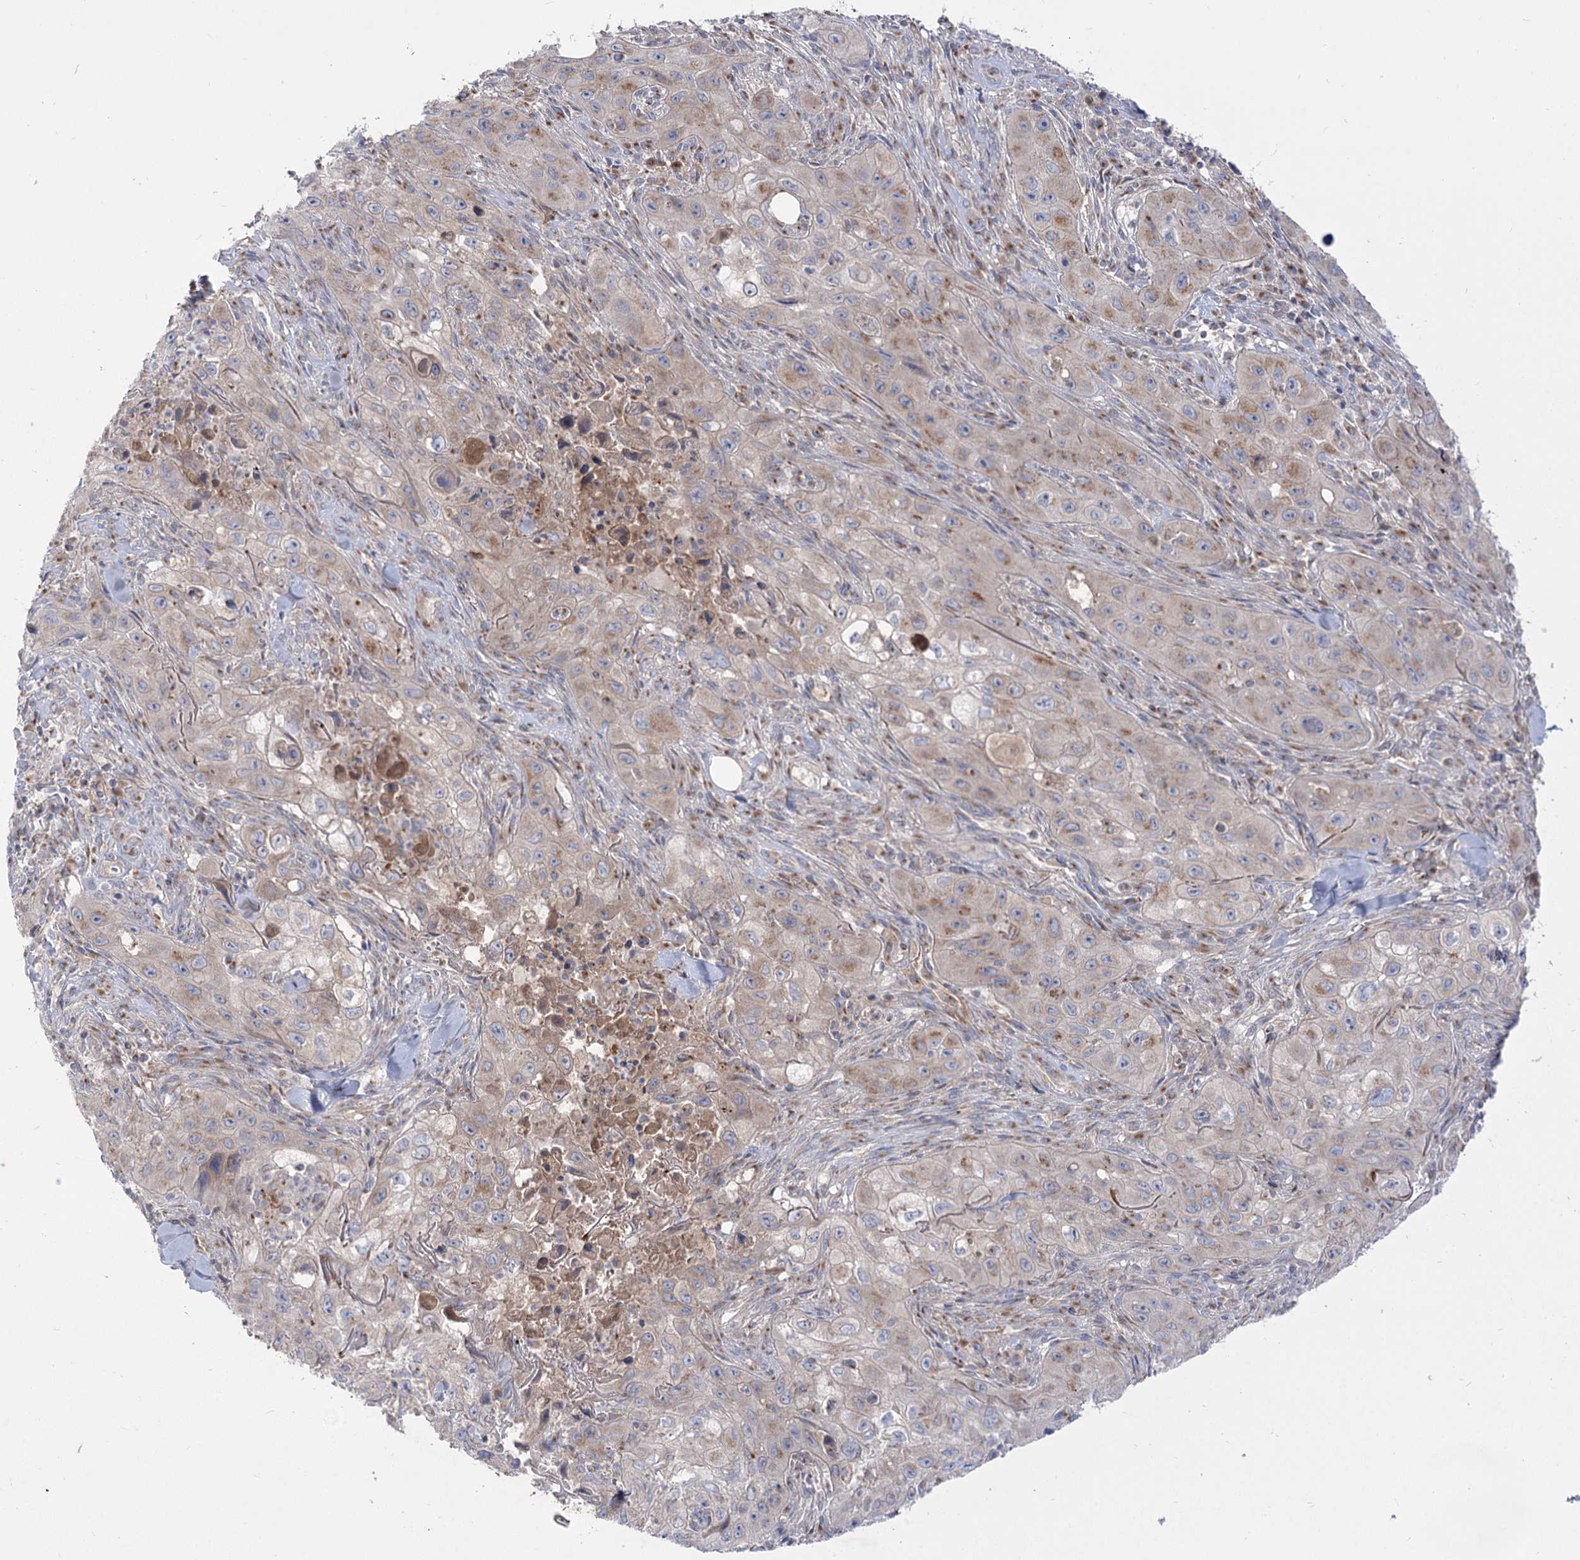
{"staining": {"intensity": "weak", "quantity": ">75%", "location": "cytoplasmic/membranous"}, "tissue": "skin cancer", "cell_type": "Tumor cells", "image_type": "cancer", "snomed": [{"axis": "morphology", "description": "Squamous cell carcinoma, NOS"}, {"axis": "topography", "description": "Skin"}, {"axis": "topography", "description": "Subcutis"}], "caption": "This micrograph shows IHC staining of human squamous cell carcinoma (skin), with low weak cytoplasmic/membranous positivity in about >75% of tumor cells.", "gene": "GBF1", "patient": {"sex": "male", "age": 73}}